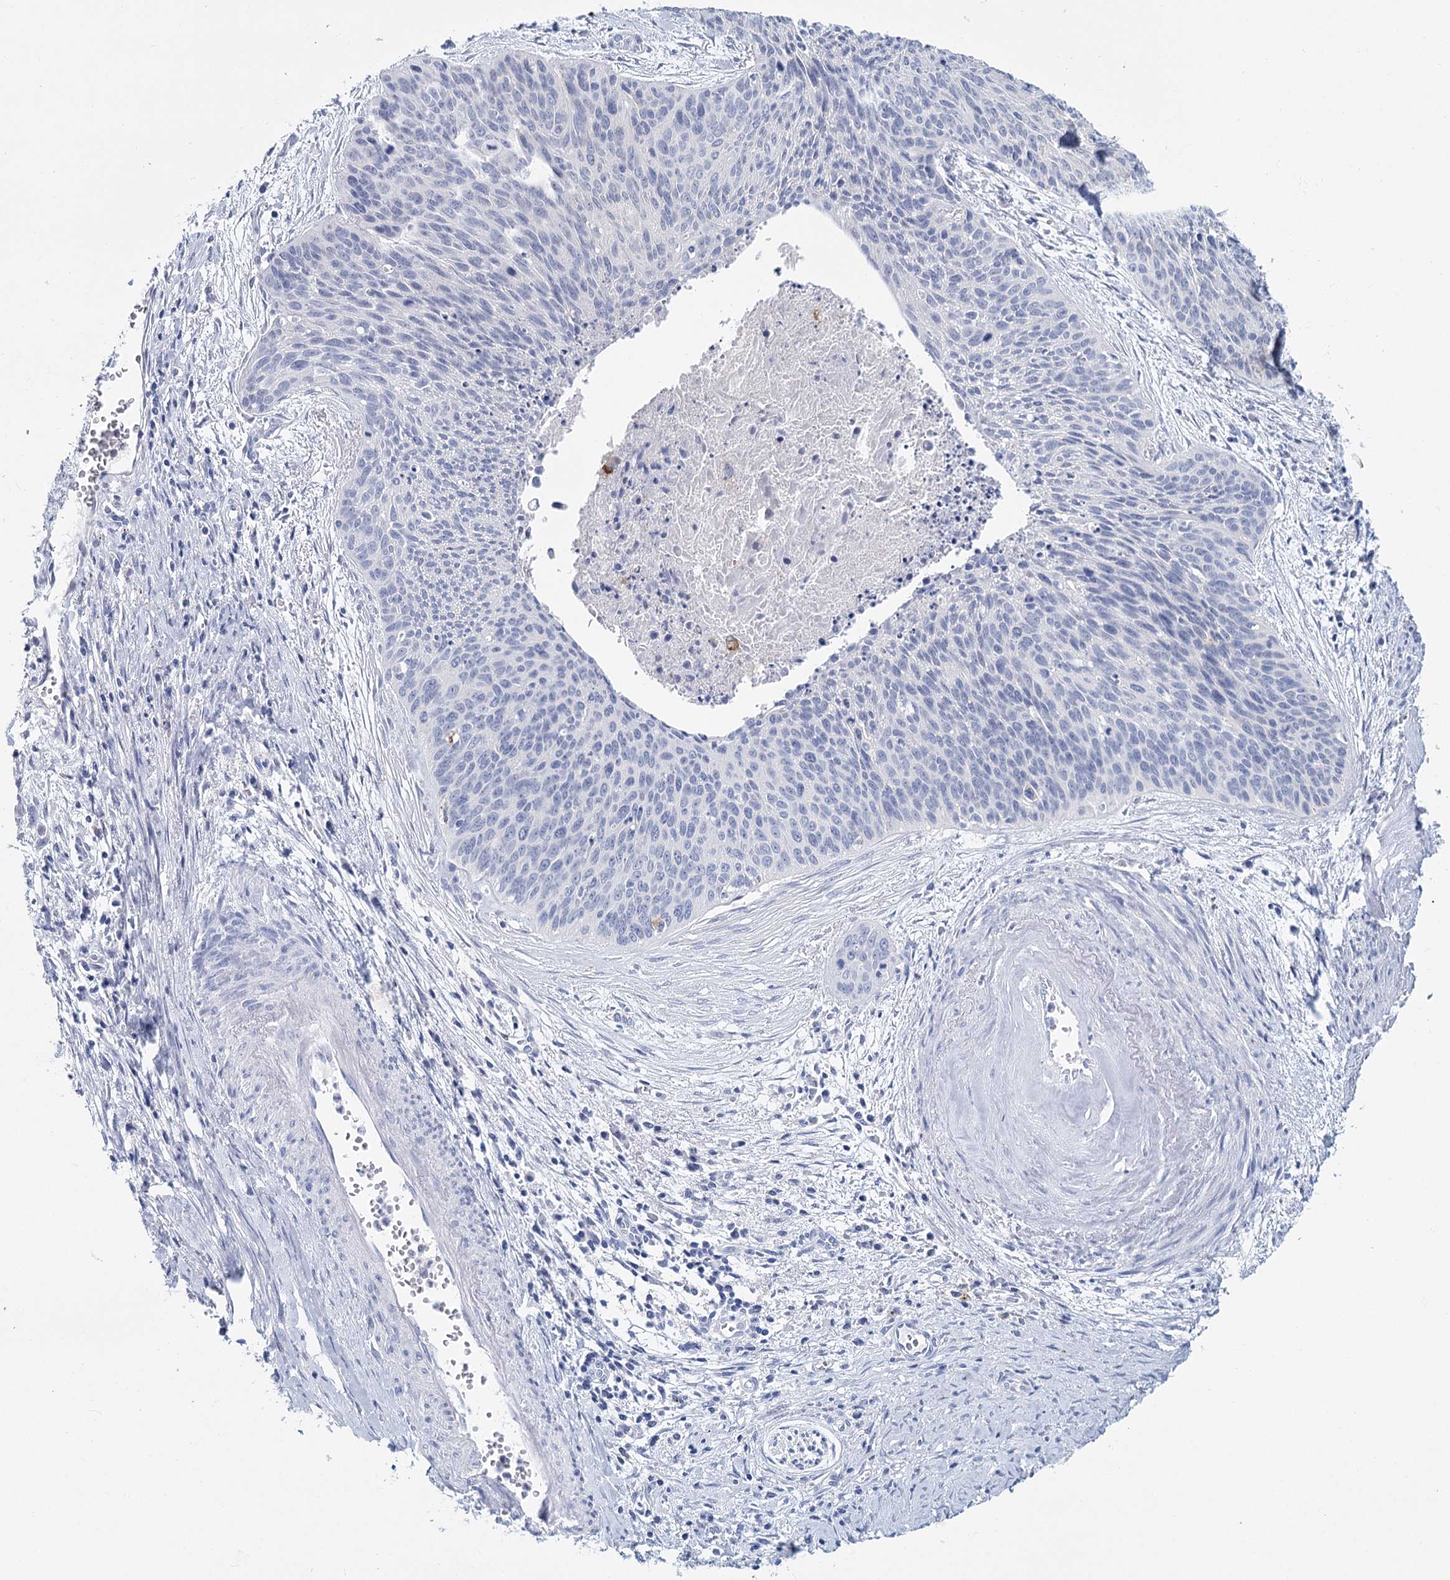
{"staining": {"intensity": "negative", "quantity": "none", "location": "none"}, "tissue": "cervical cancer", "cell_type": "Tumor cells", "image_type": "cancer", "snomed": [{"axis": "morphology", "description": "Squamous cell carcinoma, NOS"}, {"axis": "topography", "description": "Cervix"}], "caption": "Tumor cells are negative for protein expression in human cervical squamous cell carcinoma.", "gene": "METTL7B", "patient": {"sex": "female", "age": 55}}